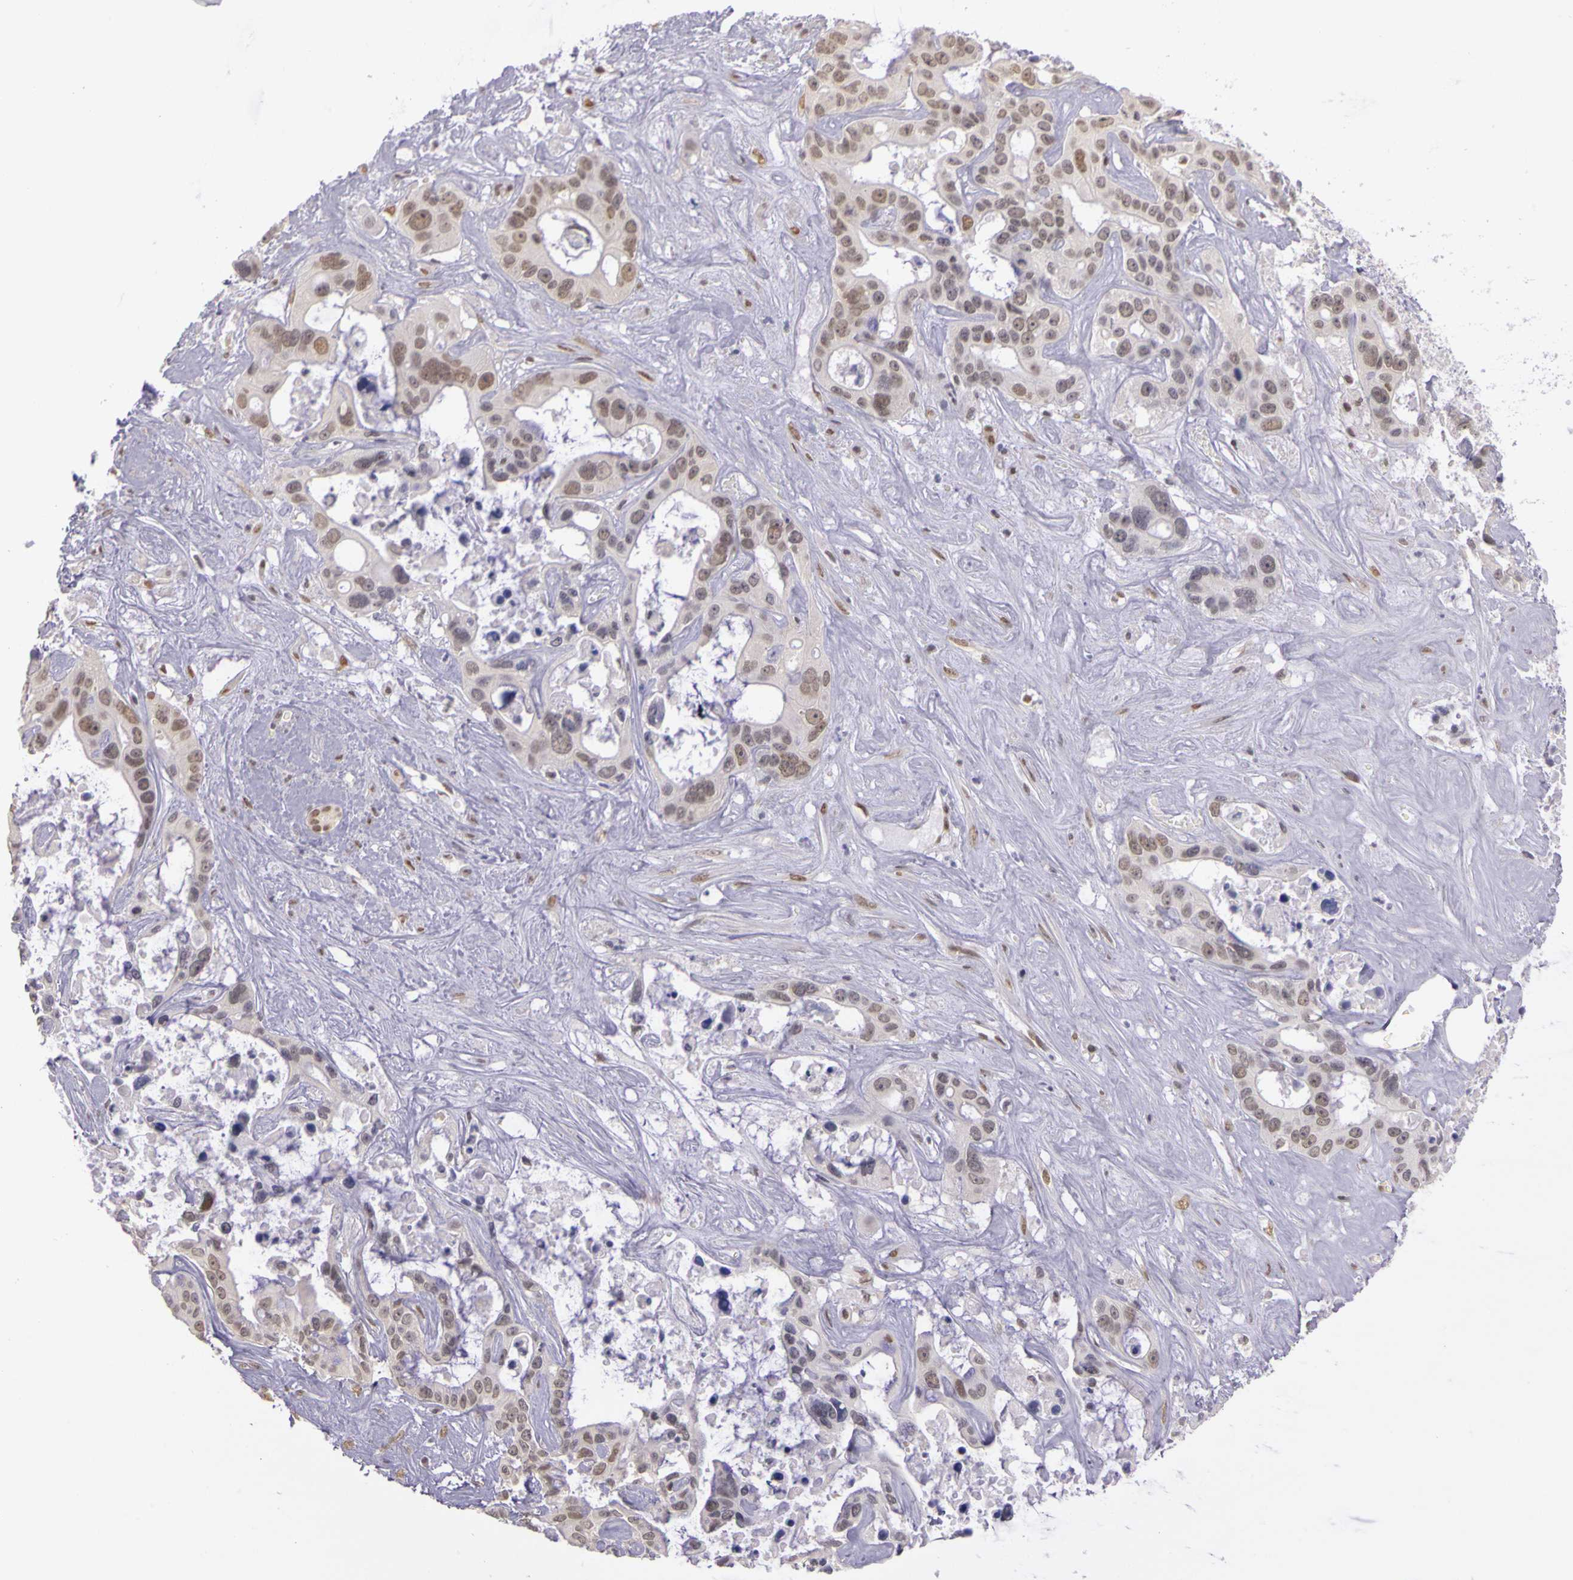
{"staining": {"intensity": "weak", "quantity": ">75%", "location": "nuclear"}, "tissue": "liver cancer", "cell_type": "Tumor cells", "image_type": "cancer", "snomed": [{"axis": "morphology", "description": "Cholangiocarcinoma"}, {"axis": "topography", "description": "Liver"}], "caption": "Protein analysis of liver cholangiocarcinoma tissue exhibits weak nuclear expression in about >75% of tumor cells. (IHC, brightfield microscopy, high magnification).", "gene": "WDR13", "patient": {"sex": "female", "age": 65}}